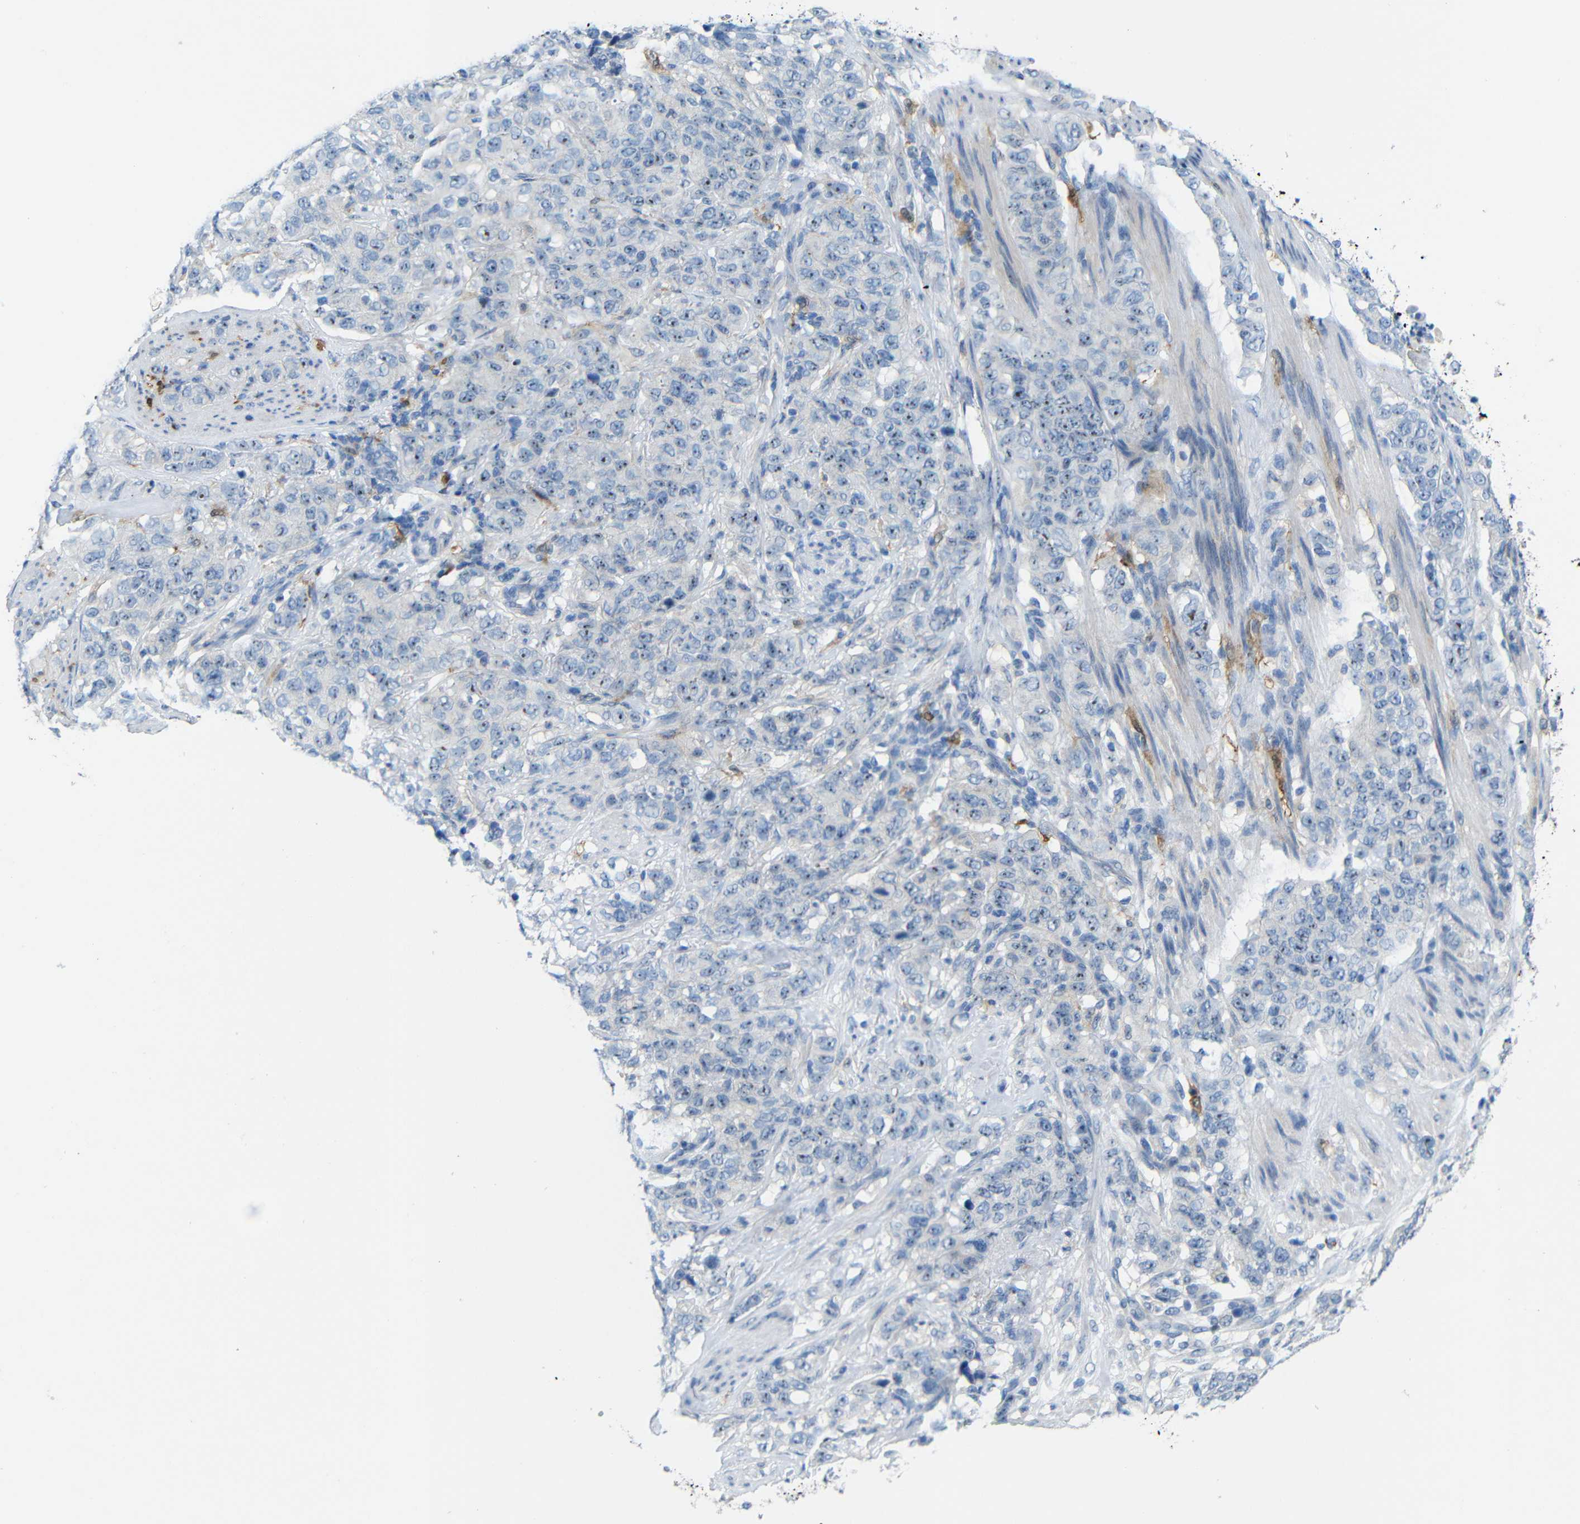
{"staining": {"intensity": "moderate", "quantity": ">75%", "location": "nuclear"}, "tissue": "stomach cancer", "cell_type": "Tumor cells", "image_type": "cancer", "snomed": [{"axis": "morphology", "description": "Adenocarcinoma, NOS"}, {"axis": "topography", "description": "Stomach"}], "caption": "A brown stain shows moderate nuclear staining of a protein in adenocarcinoma (stomach) tumor cells.", "gene": "C1orf210", "patient": {"sex": "male", "age": 48}}